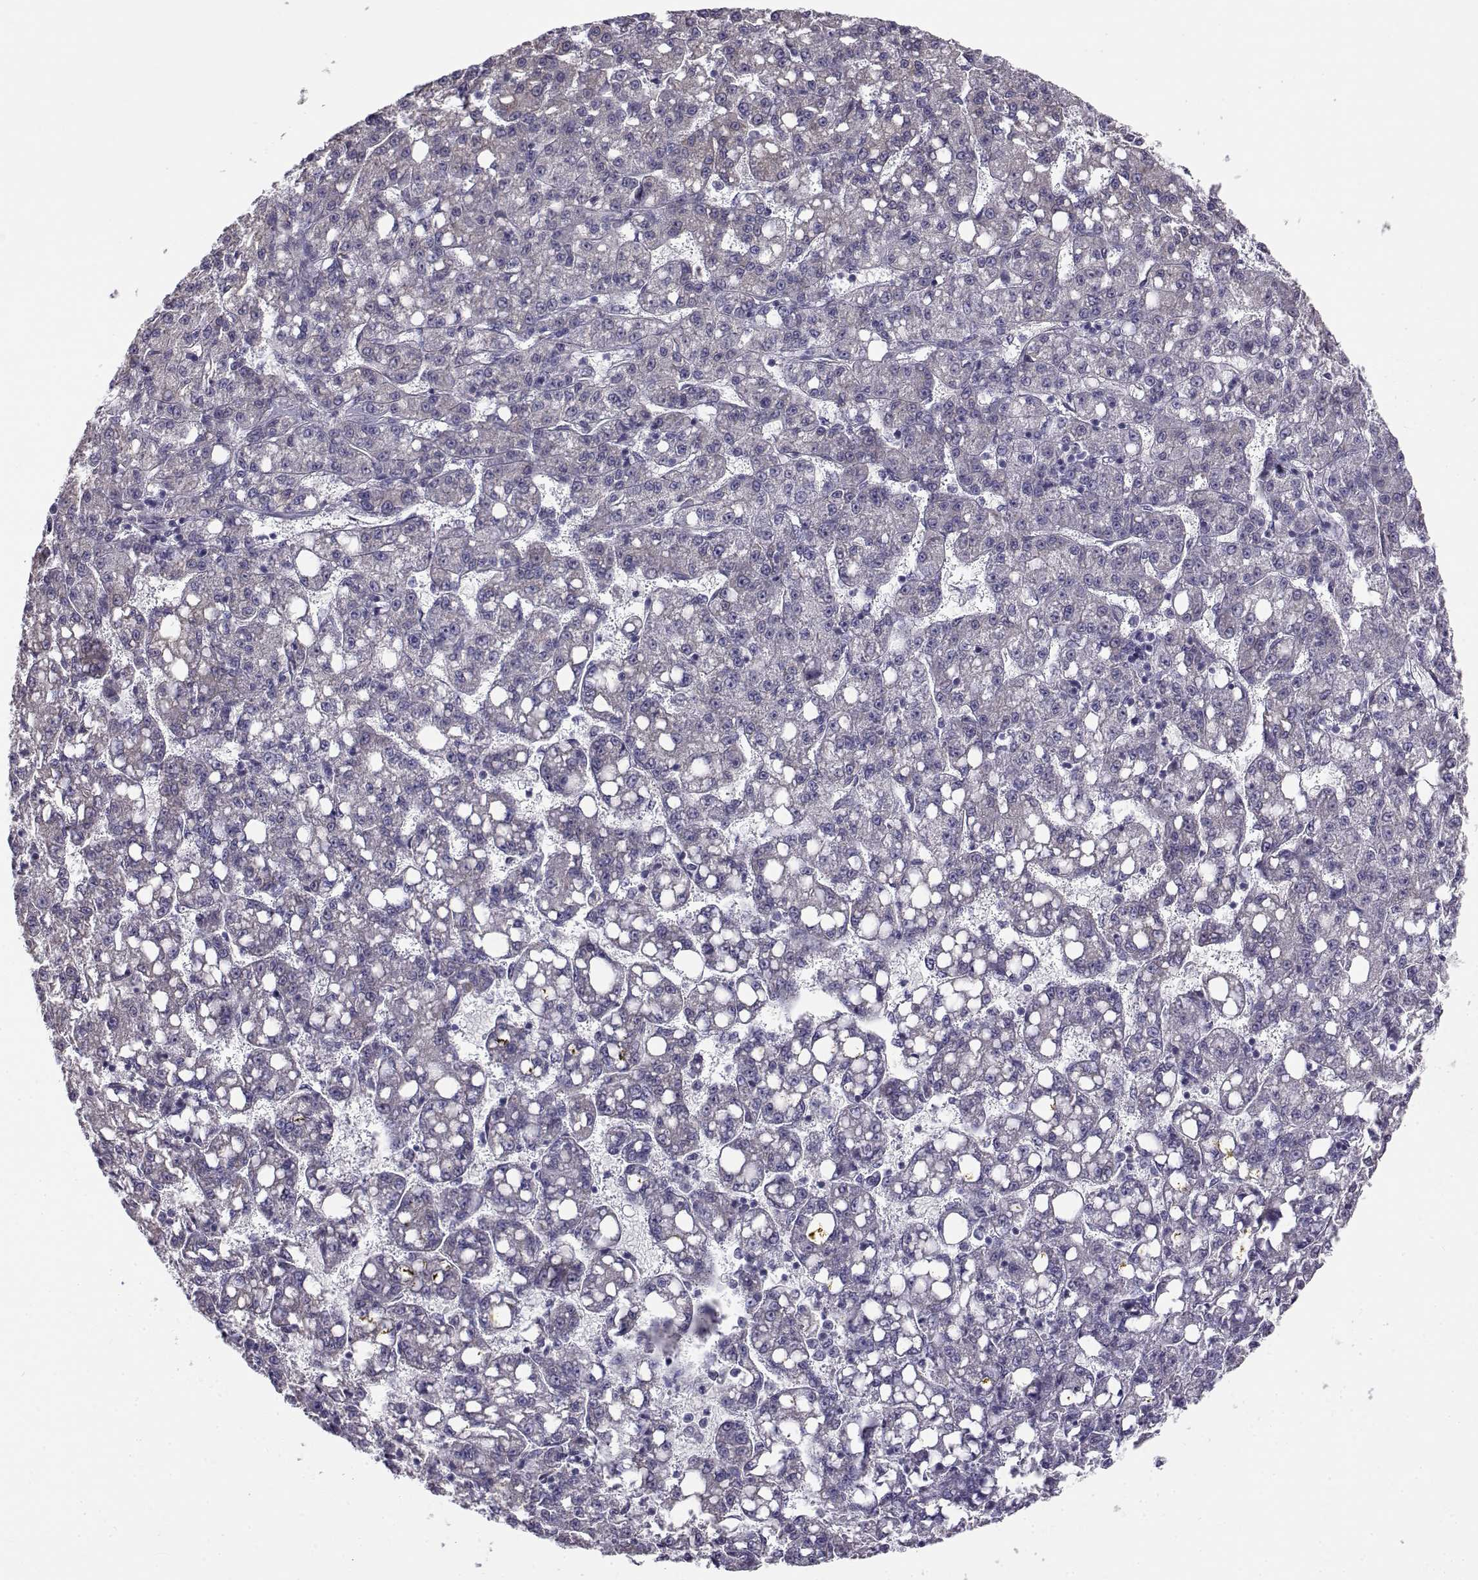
{"staining": {"intensity": "negative", "quantity": "none", "location": "none"}, "tissue": "liver cancer", "cell_type": "Tumor cells", "image_type": "cancer", "snomed": [{"axis": "morphology", "description": "Carcinoma, Hepatocellular, NOS"}, {"axis": "topography", "description": "Liver"}], "caption": "DAB immunohistochemical staining of liver cancer demonstrates no significant positivity in tumor cells.", "gene": "BEND6", "patient": {"sex": "female", "age": 65}}